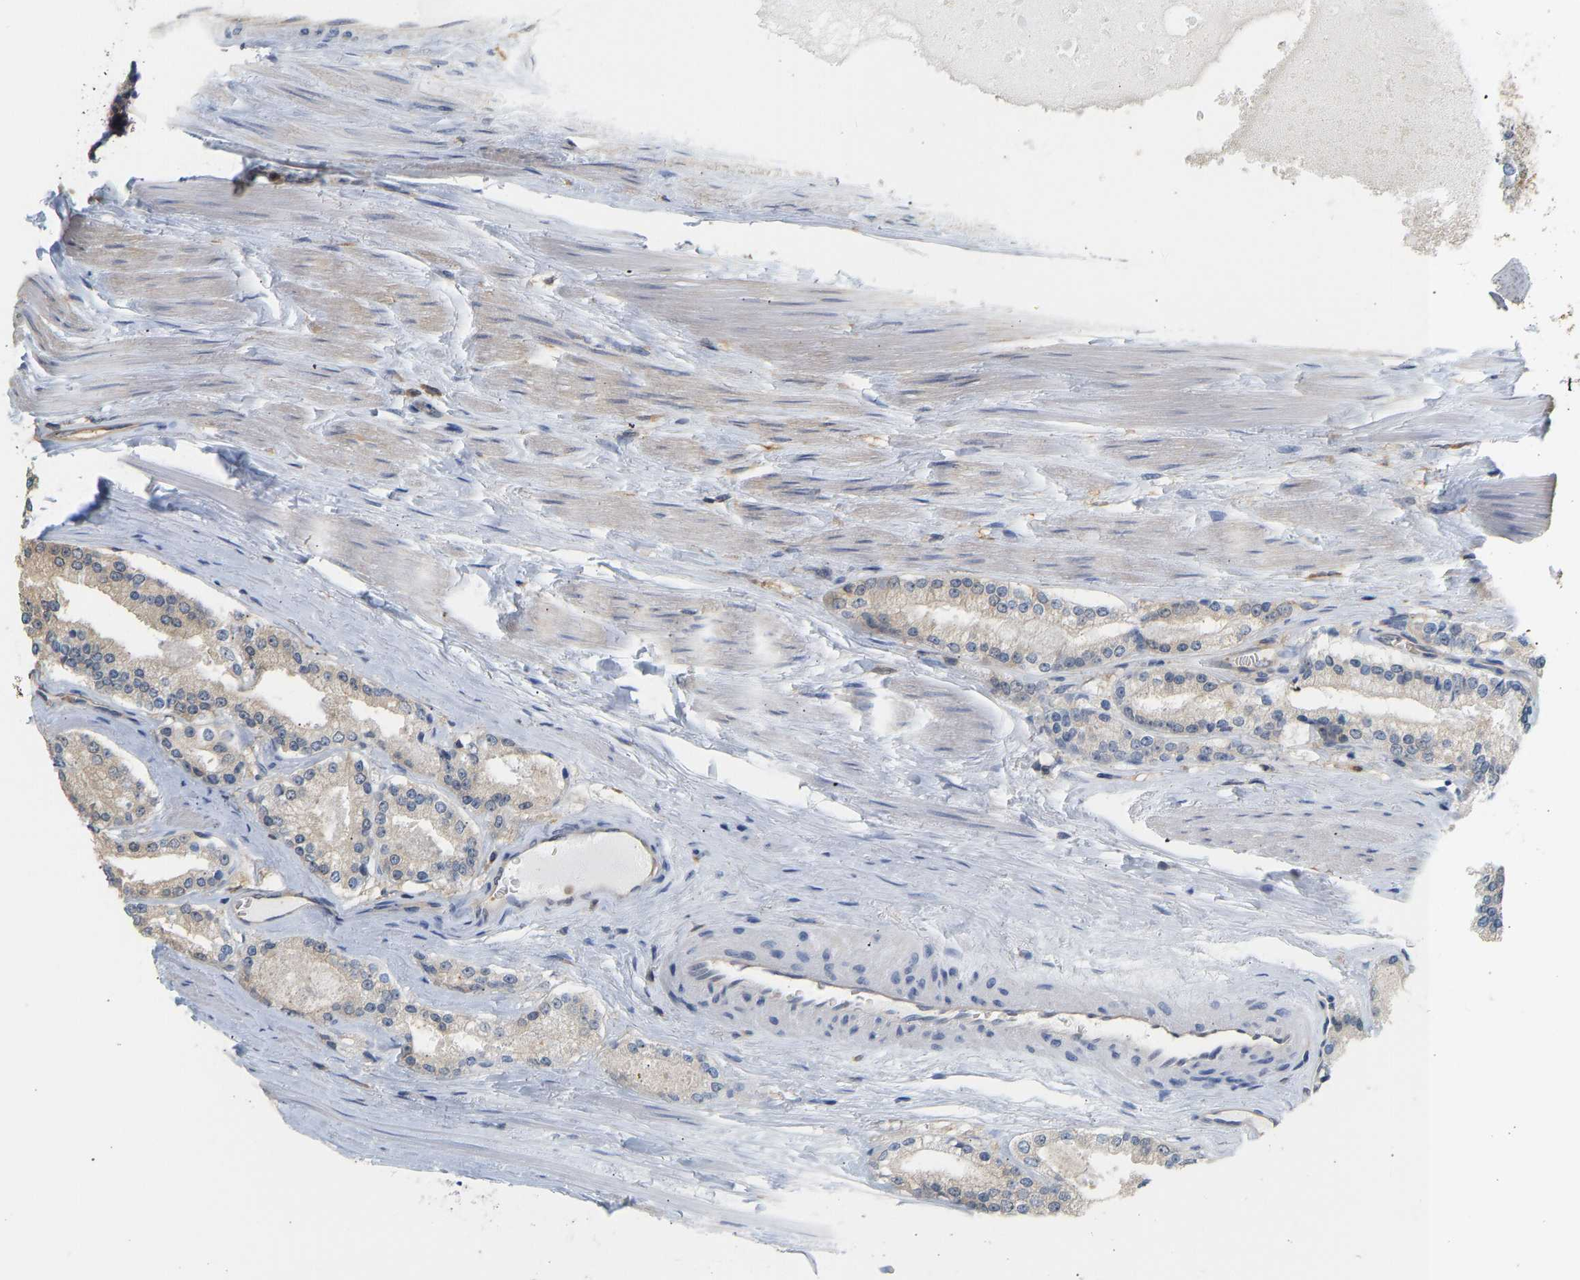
{"staining": {"intensity": "negative", "quantity": "none", "location": "none"}, "tissue": "prostate cancer", "cell_type": "Tumor cells", "image_type": "cancer", "snomed": [{"axis": "morphology", "description": "Adenocarcinoma, Low grade"}, {"axis": "topography", "description": "Prostate"}], "caption": "A high-resolution image shows IHC staining of low-grade adenocarcinoma (prostate), which reveals no significant positivity in tumor cells.", "gene": "ENO1", "patient": {"sex": "male", "age": 70}}